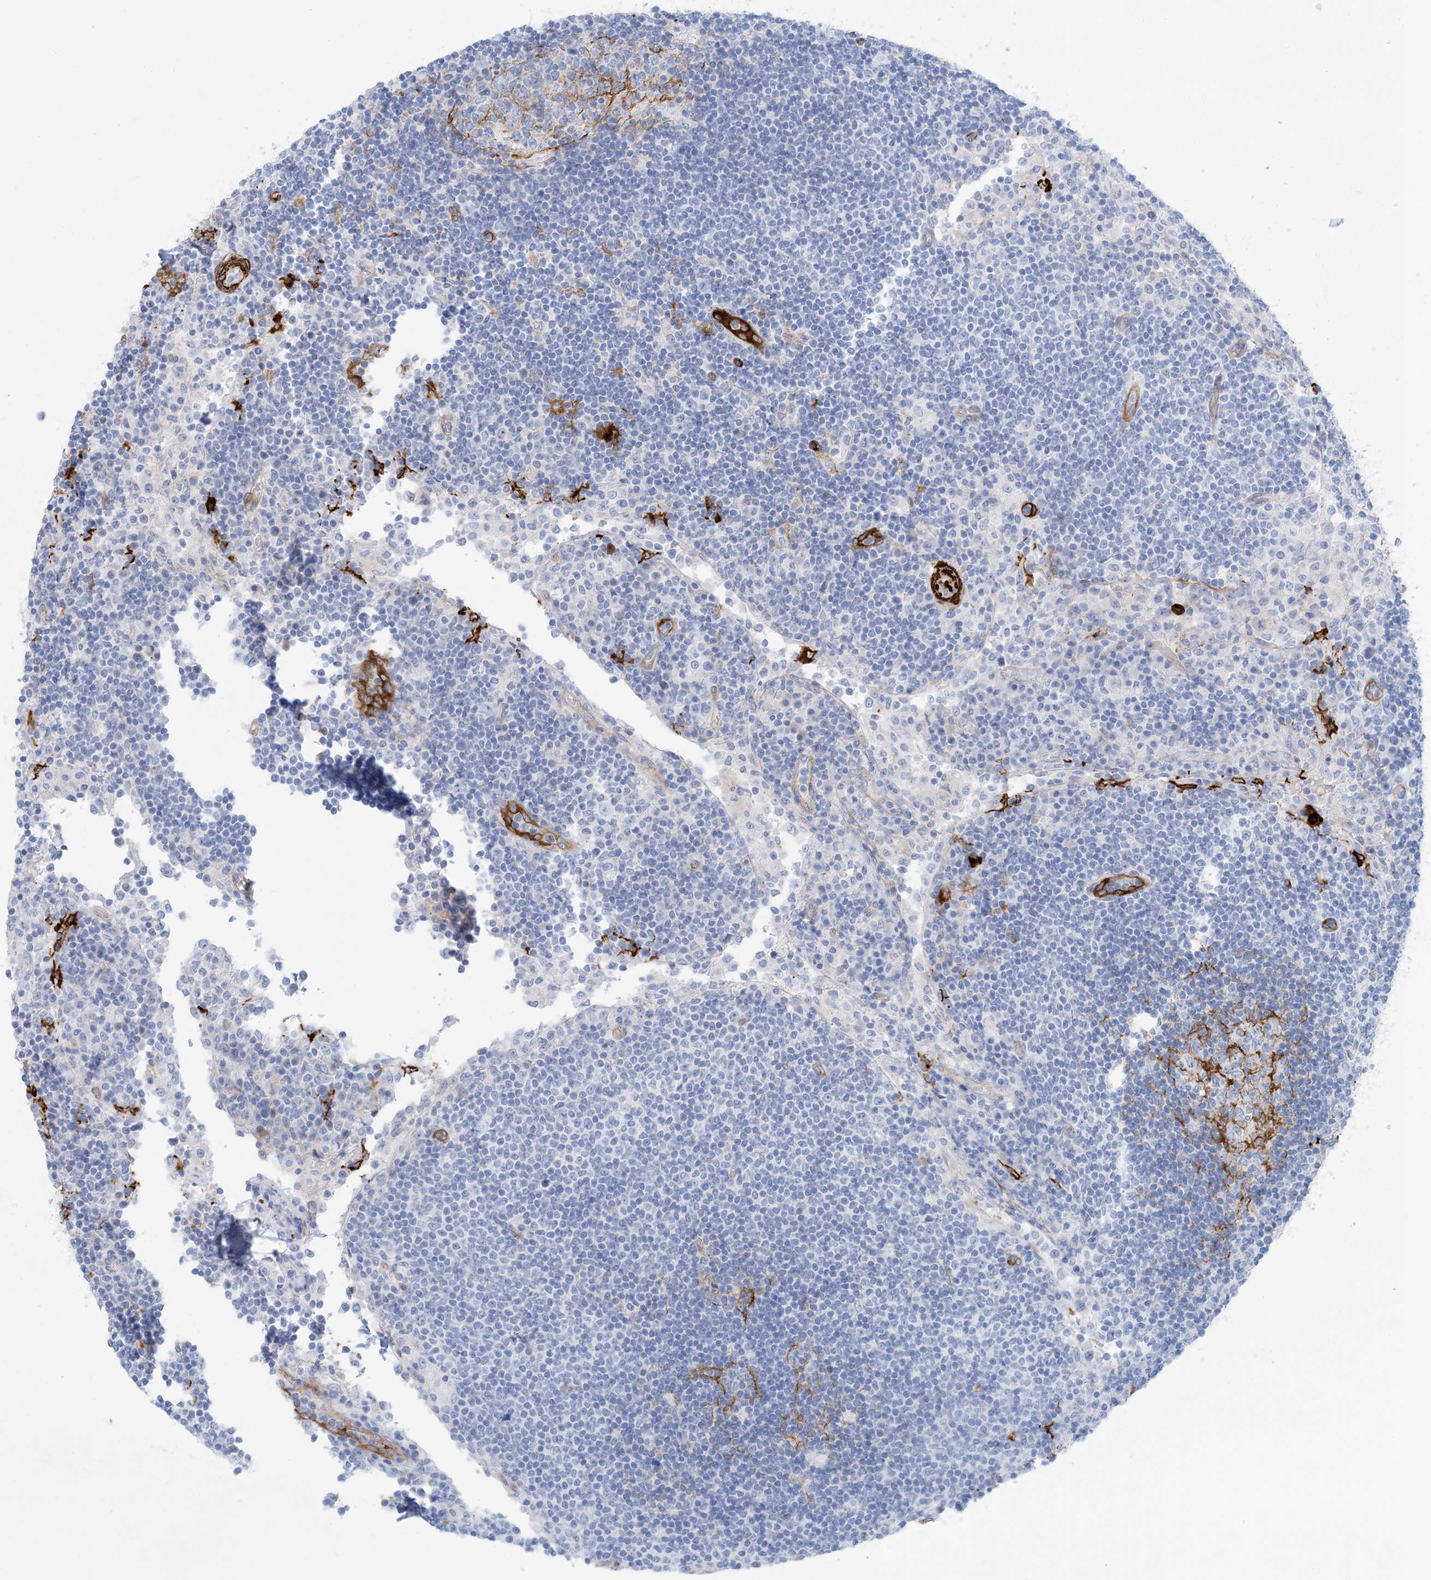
{"staining": {"intensity": "moderate", "quantity": "<25%", "location": "cytoplasmic/membranous"}, "tissue": "lymph node", "cell_type": "Germinal center cells", "image_type": "normal", "snomed": [{"axis": "morphology", "description": "Normal tissue, NOS"}, {"axis": "topography", "description": "Lymph node"}], "caption": "High-power microscopy captured an immunohistochemistry photomicrograph of benign lymph node, revealing moderate cytoplasmic/membranous positivity in approximately <25% of germinal center cells.", "gene": "SHANK1", "patient": {"sex": "female", "age": 53}}